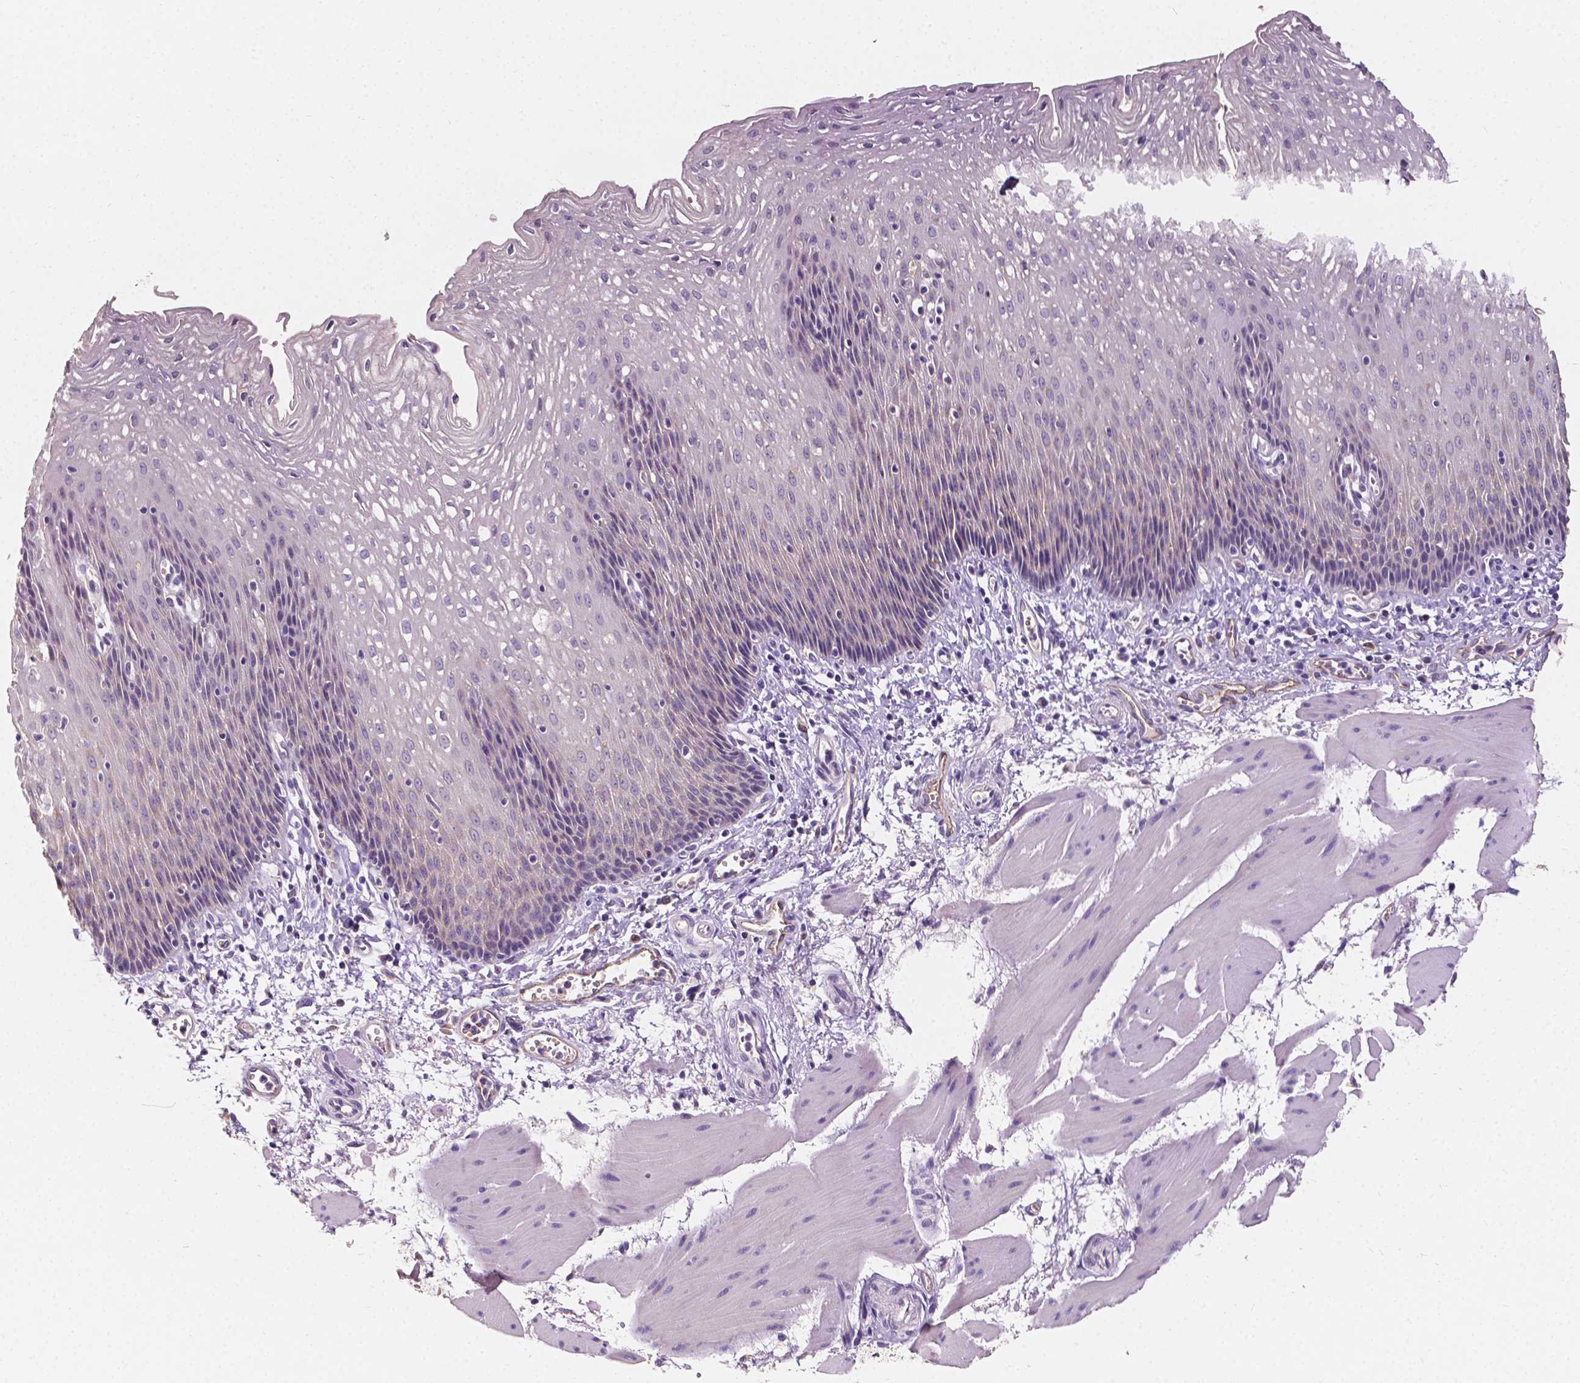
{"staining": {"intensity": "negative", "quantity": "none", "location": "none"}, "tissue": "esophagus", "cell_type": "Squamous epithelial cells", "image_type": "normal", "snomed": [{"axis": "morphology", "description": "Normal tissue, NOS"}, {"axis": "topography", "description": "Esophagus"}], "caption": "This micrograph is of normal esophagus stained with IHC to label a protein in brown with the nuclei are counter-stained blue. There is no expression in squamous epithelial cells.", "gene": "SLC22A4", "patient": {"sex": "female", "age": 64}}